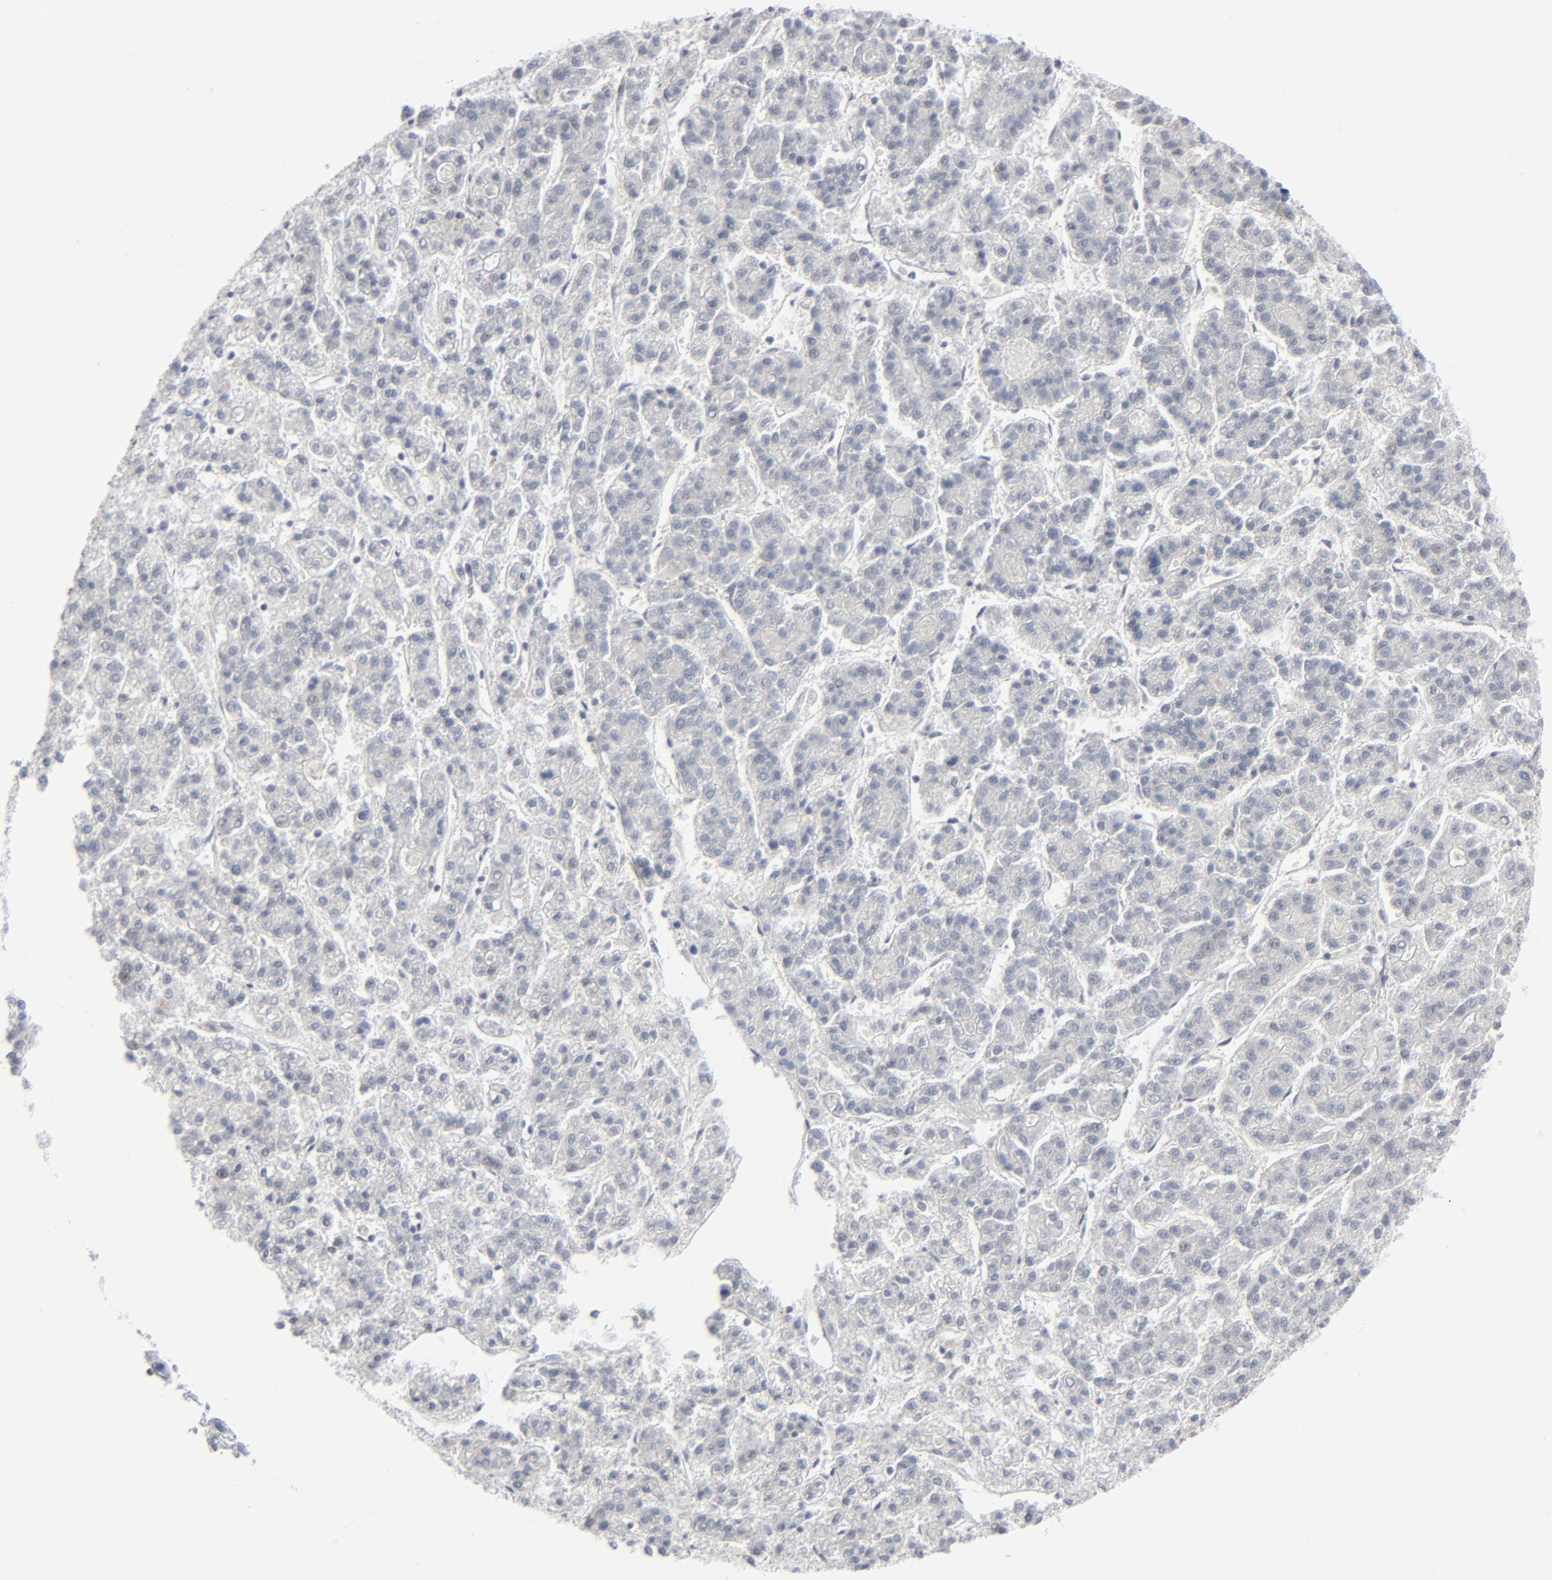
{"staining": {"intensity": "negative", "quantity": "none", "location": "none"}, "tissue": "liver cancer", "cell_type": "Tumor cells", "image_type": "cancer", "snomed": [{"axis": "morphology", "description": "Carcinoma, Hepatocellular, NOS"}, {"axis": "topography", "description": "Liver"}], "caption": "There is no significant expression in tumor cells of liver cancer.", "gene": "AKT1", "patient": {"sex": "male", "age": 70}}